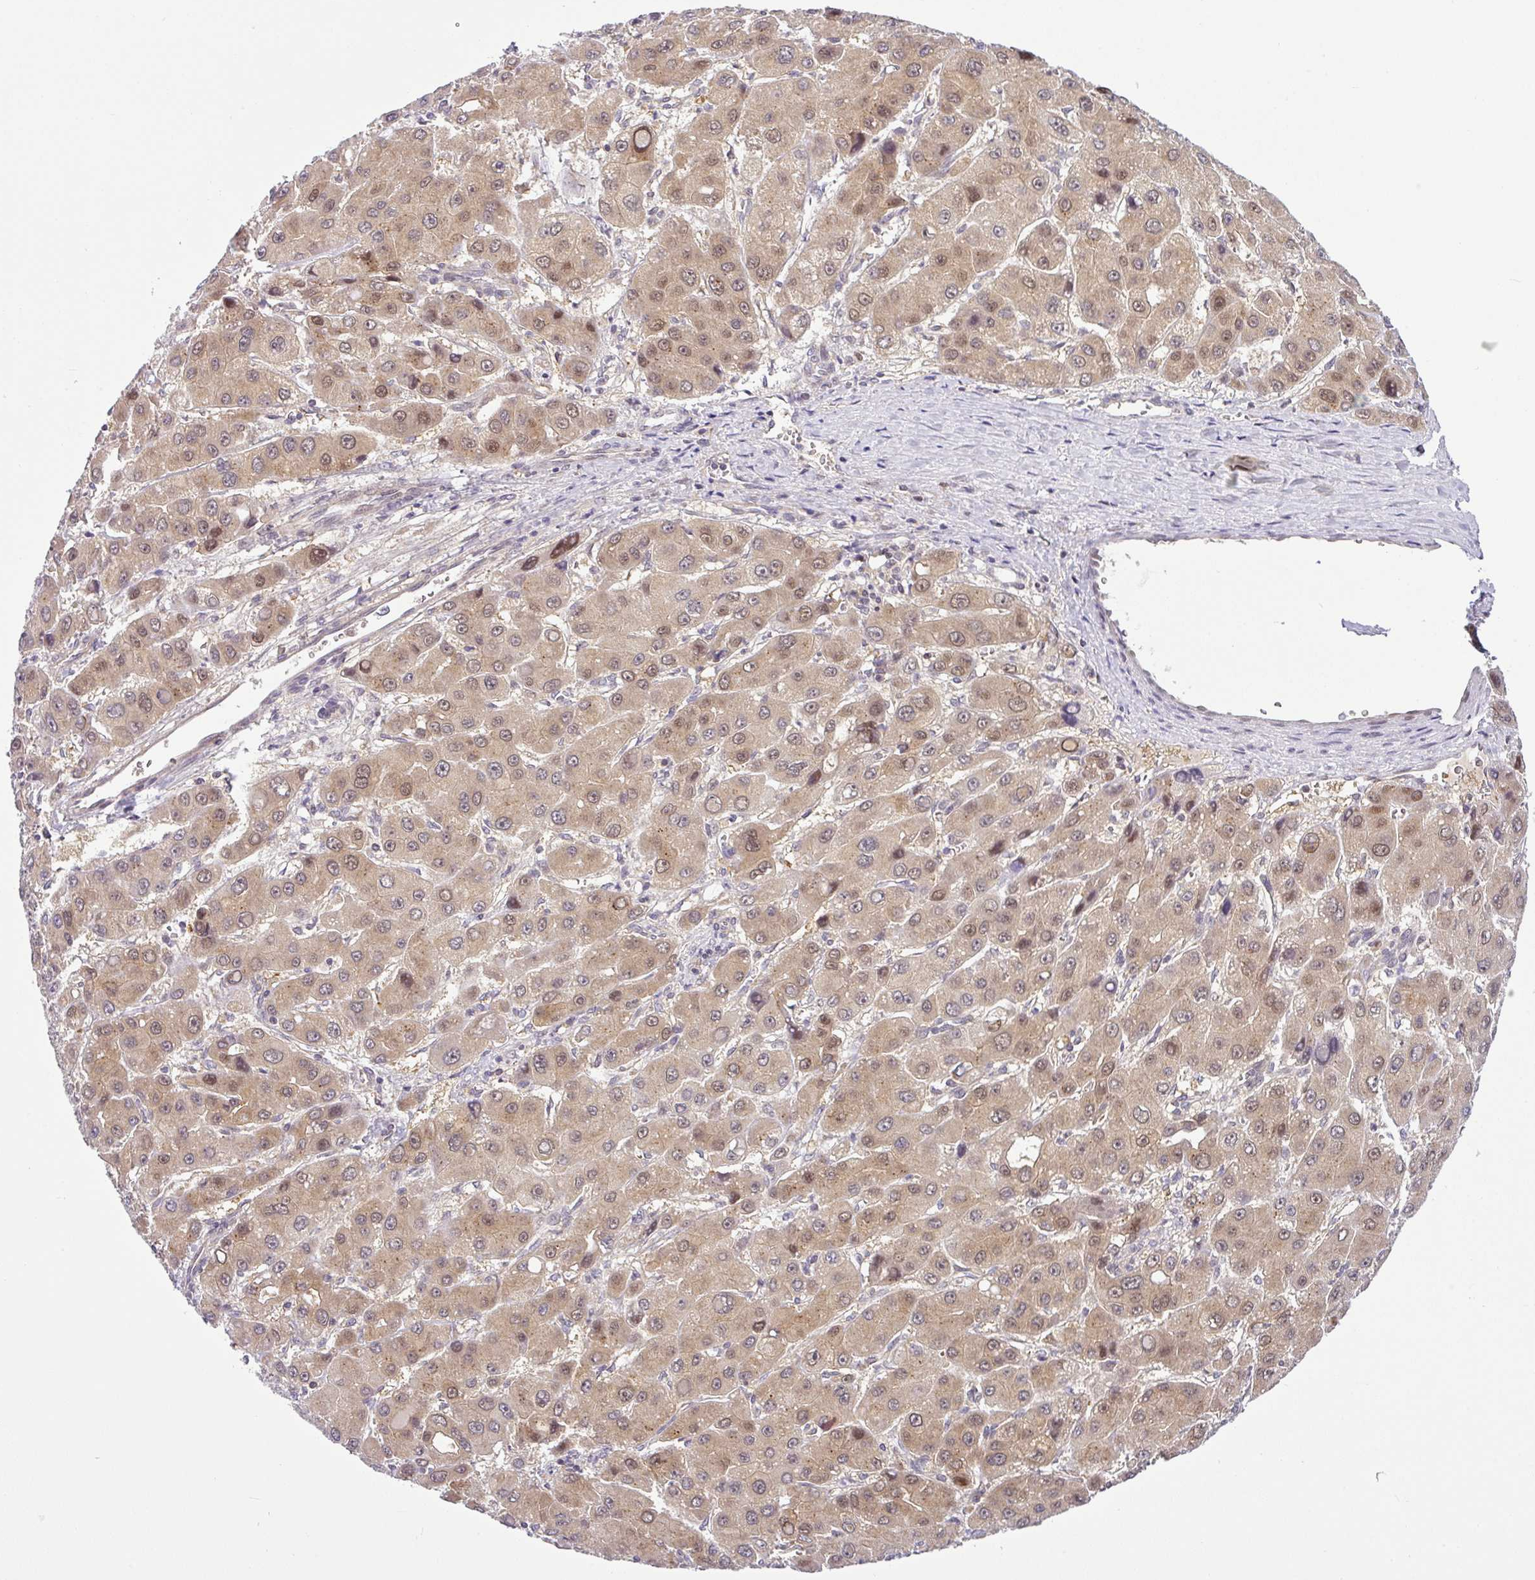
{"staining": {"intensity": "moderate", "quantity": ">75%", "location": "cytoplasmic/membranous,nuclear"}, "tissue": "liver cancer", "cell_type": "Tumor cells", "image_type": "cancer", "snomed": [{"axis": "morphology", "description": "Carcinoma, Hepatocellular, NOS"}, {"axis": "topography", "description": "Liver"}], "caption": "Immunohistochemical staining of liver cancer exhibits medium levels of moderate cytoplasmic/membranous and nuclear protein positivity in approximately >75% of tumor cells.", "gene": "NDUFB2", "patient": {"sex": "male", "age": 55}}